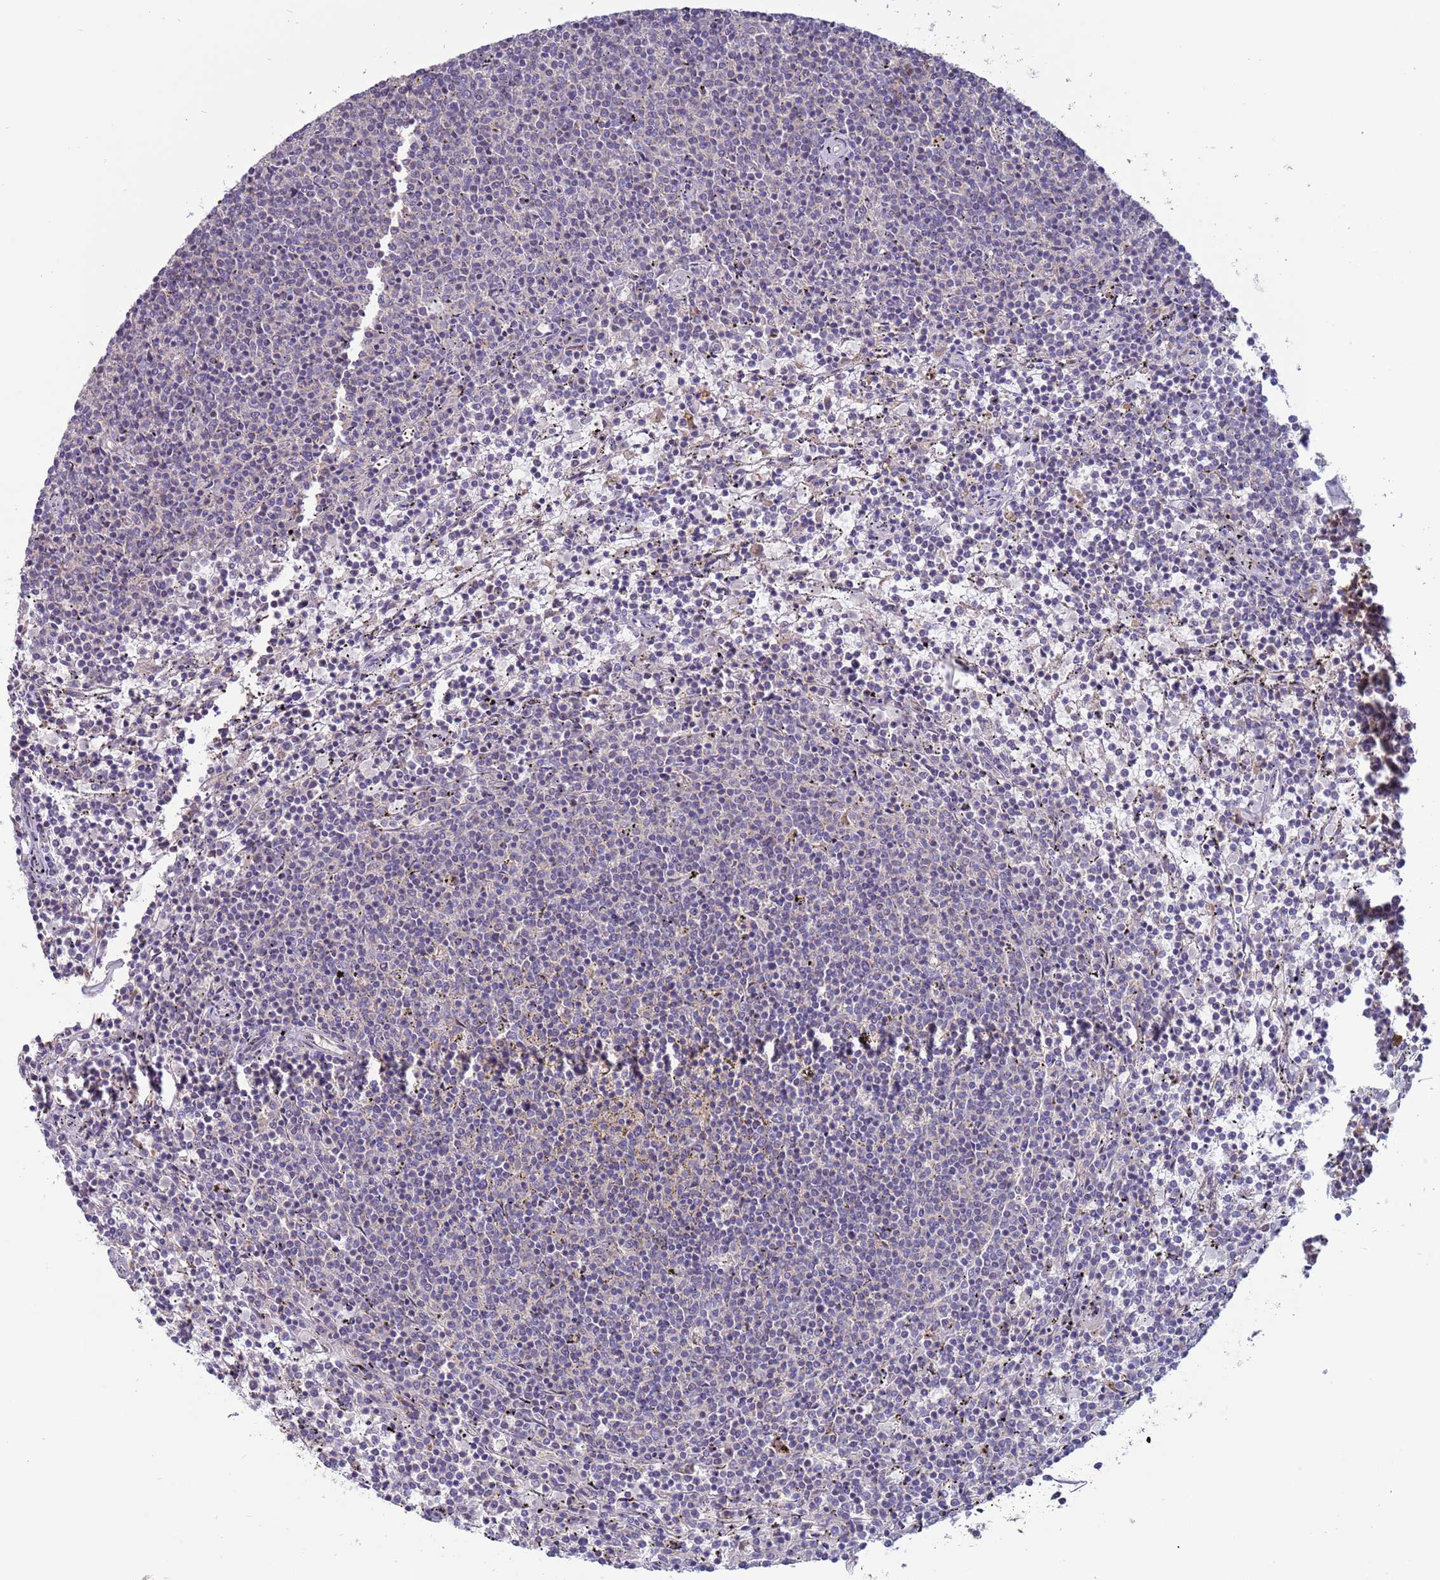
{"staining": {"intensity": "negative", "quantity": "none", "location": "none"}, "tissue": "lymphoma", "cell_type": "Tumor cells", "image_type": "cancer", "snomed": [{"axis": "morphology", "description": "Malignant lymphoma, non-Hodgkin's type, Low grade"}, {"axis": "topography", "description": "Spleen"}], "caption": "DAB (3,3'-diaminobenzidine) immunohistochemical staining of human low-grade malignant lymphoma, non-Hodgkin's type displays no significant staining in tumor cells.", "gene": "UQCRQ", "patient": {"sex": "female", "age": 50}}